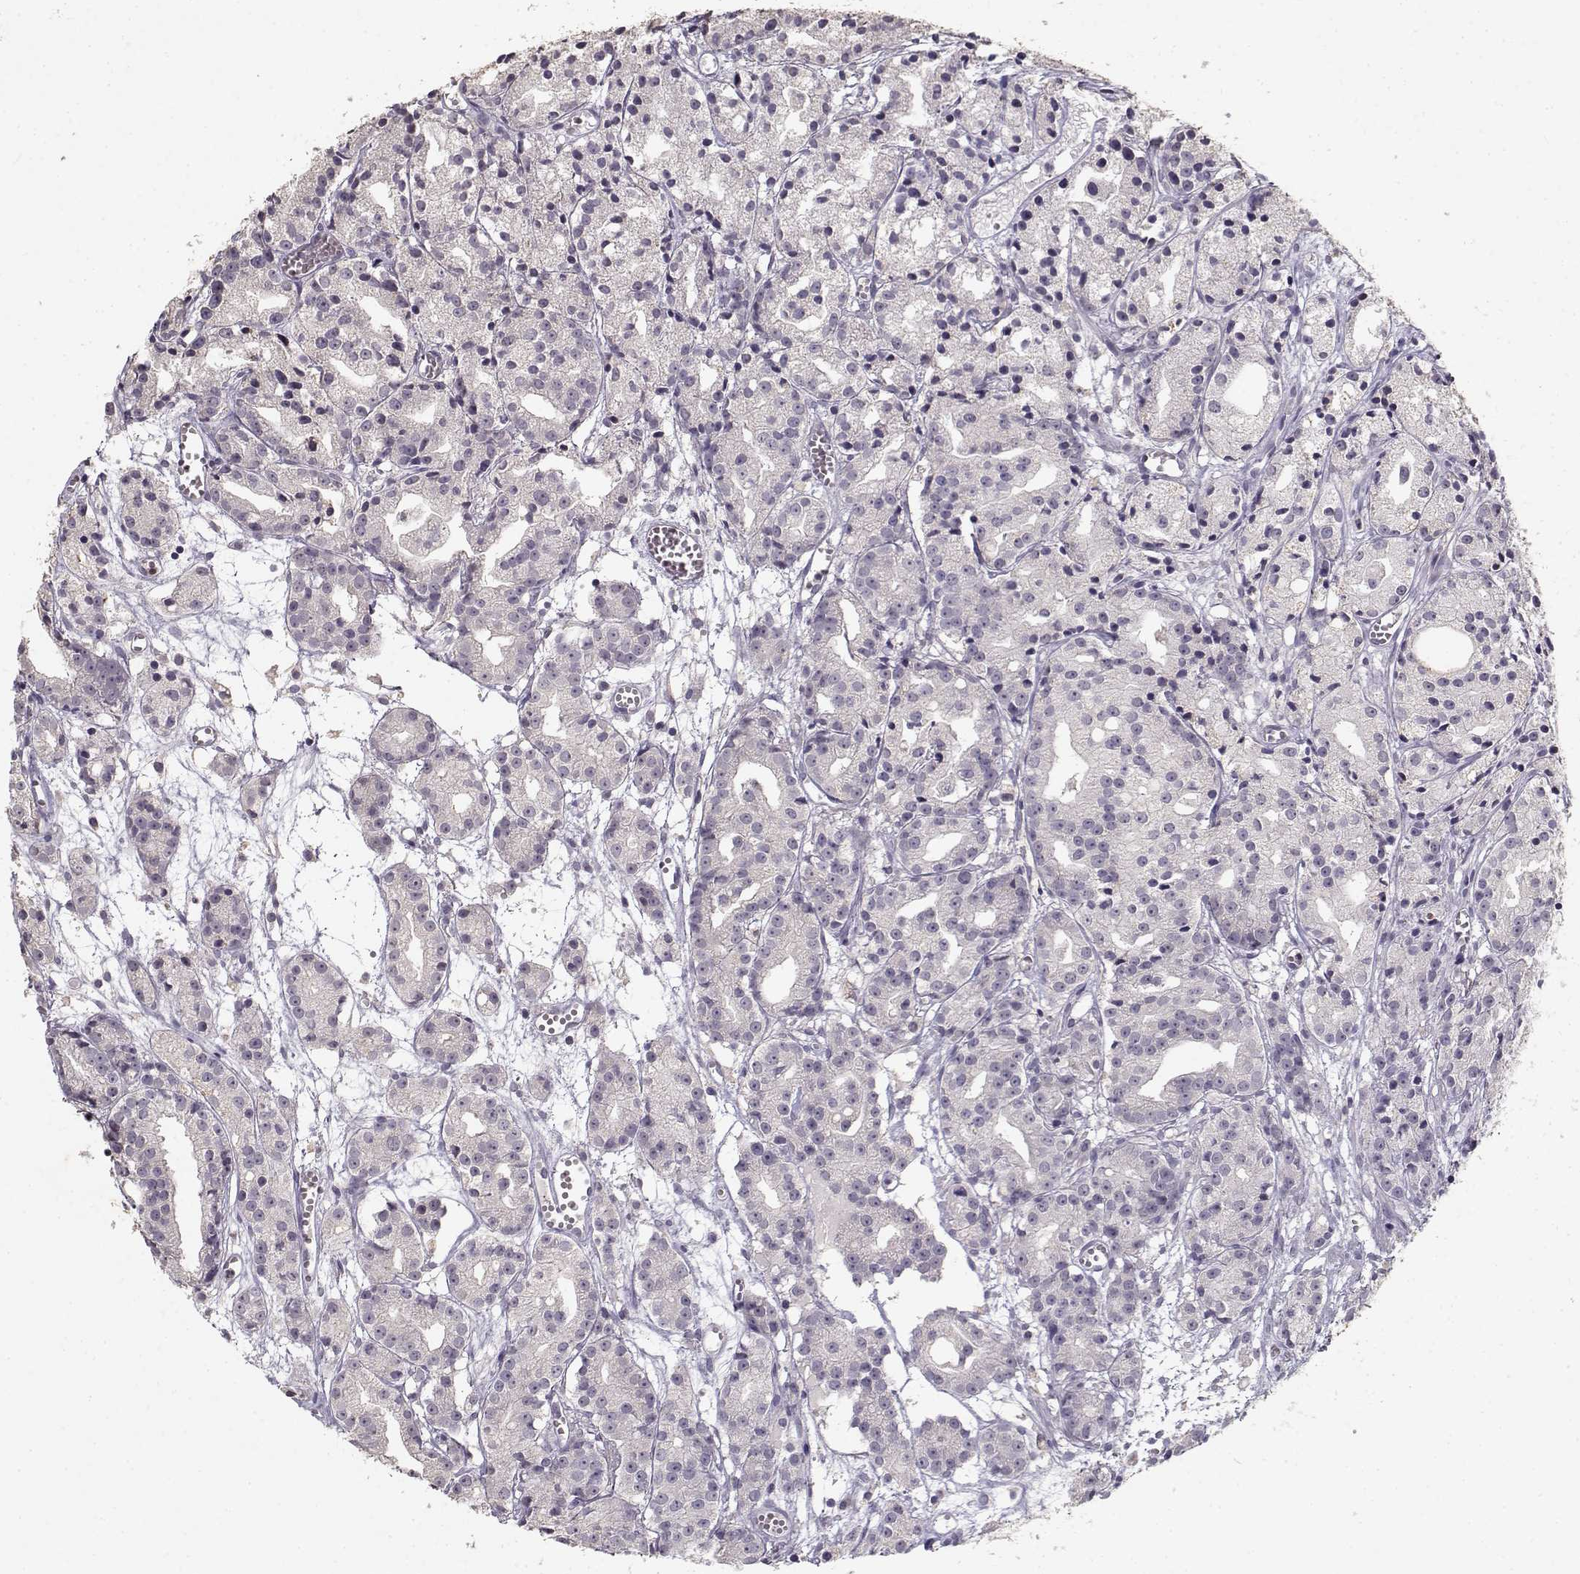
{"staining": {"intensity": "negative", "quantity": "none", "location": "none"}, "tissue": "prostate cancer", "cell_type": "Tumor cells", "image_type": "cancer", "snomed": [{"axis": "morphology", "description": "Adenocarcinoma, Medium grade"}, {"axis": "topography", "description": "Prostate"}], "caption": "Protein analysis of prostate adenocarcinoma (medium-grade) shows no significant staining in tumor cells. (Stains: DAB immunohistochemistry with hematoxylin counter stain, Microscopy: brightfield microscopy at high magnification).", "gene": "UROC1", "patient": {"sex": "male", "age": 74}}